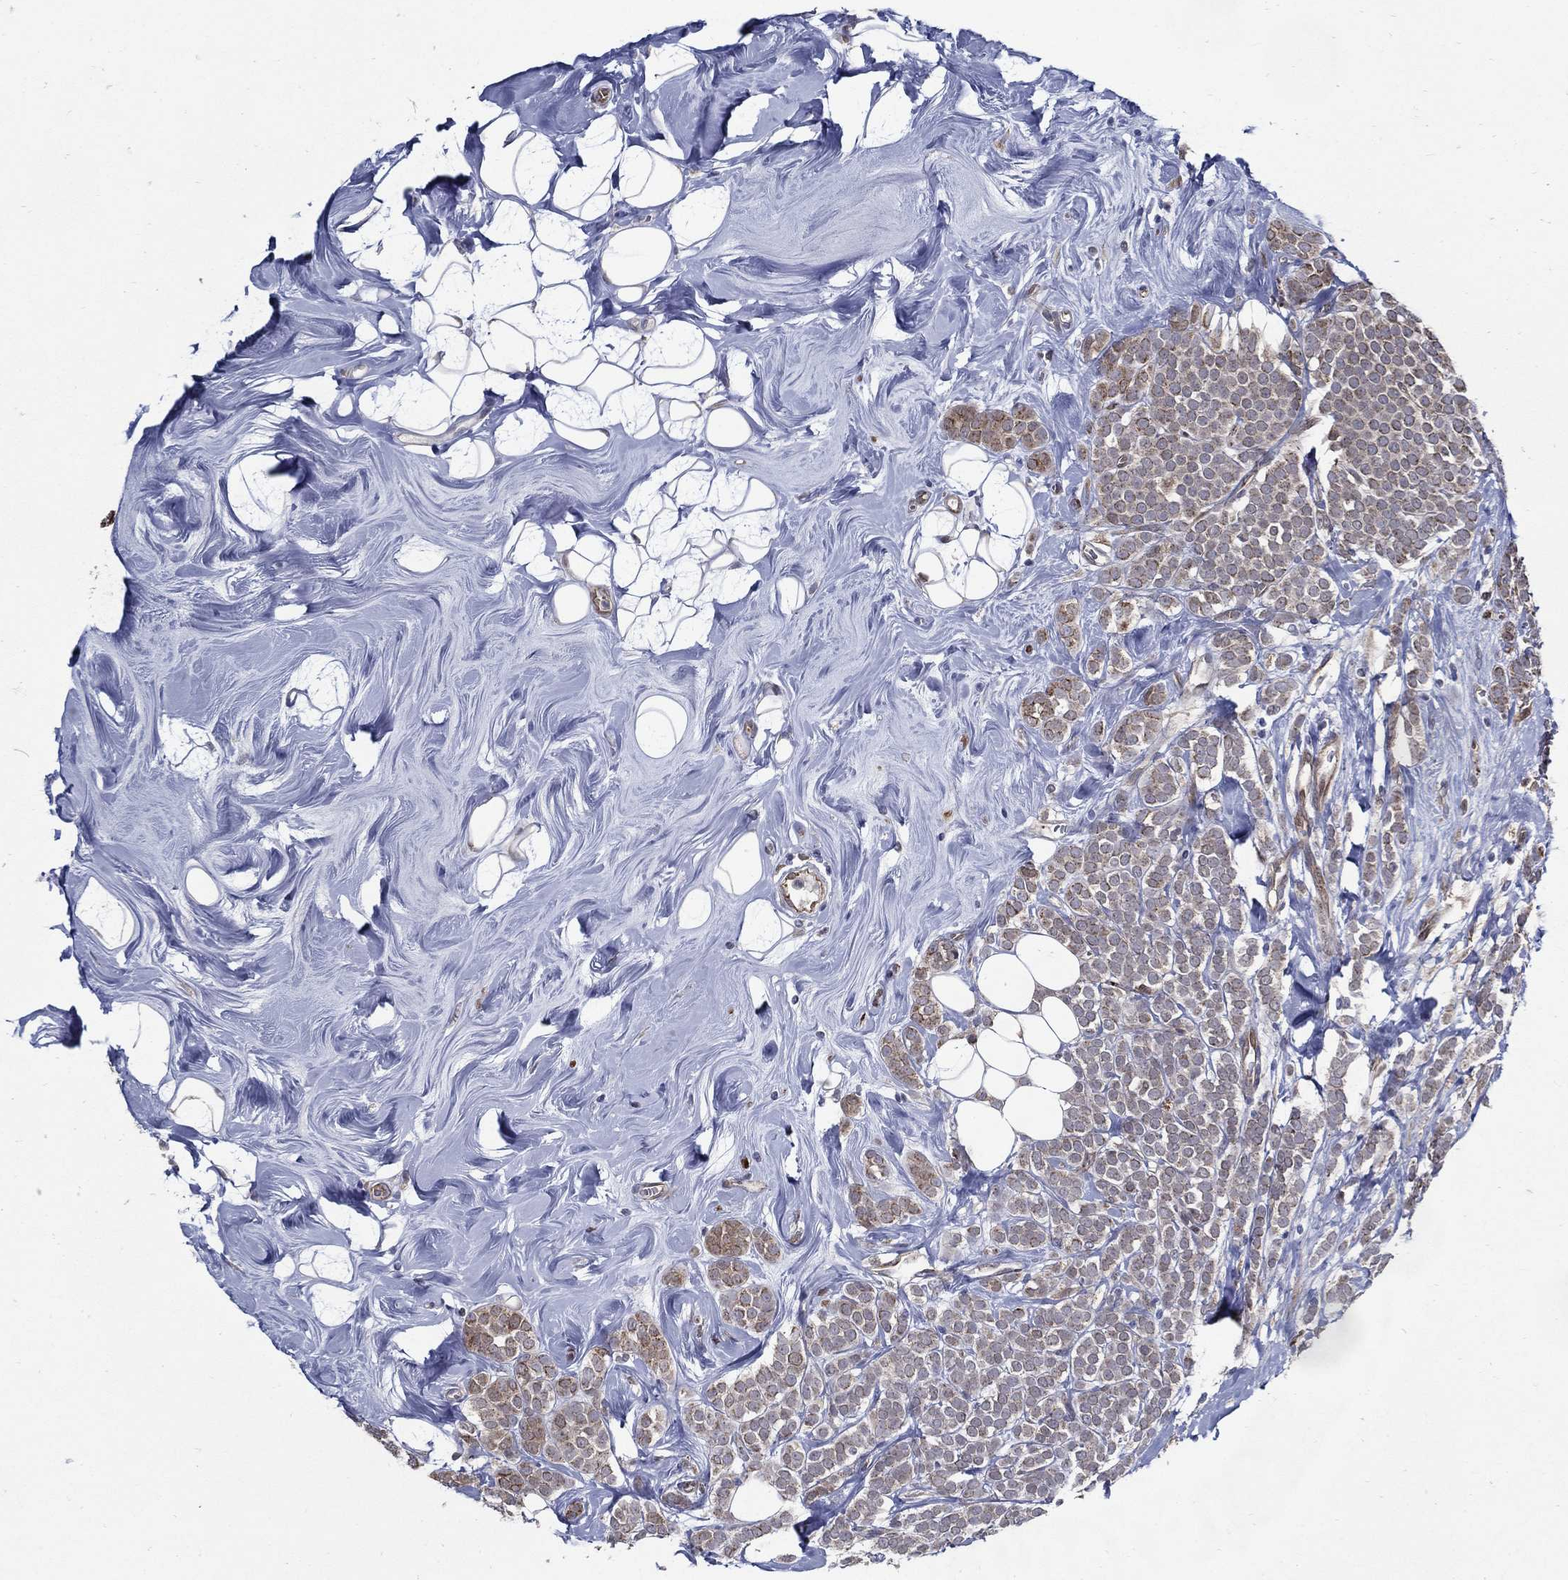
{"staining": {"intensity": "weak", "quantity": "<25%", "location": "cytoplasmic/membranous"}, "tissue": "breast cancer", "cell_type": "Tumor cells", "image_type": "cancer", "snomed": [{"axis": "morphology", "description": "Lobular carcinoma"}, {"axis": "topography", "description": "Breast"}], "caption": "DAB immunohistochemical staining of breast cancer (lobular carcinoma) displays no significant positivity in tumor cells. (DAB (3,3'-diaminobenzidine) immunohistochemistry (IHC) visualized using brightfield microscopy, high magnification).", "gene": "ARHGAP11A", "patient": {"sex": "female", "age": 49}}